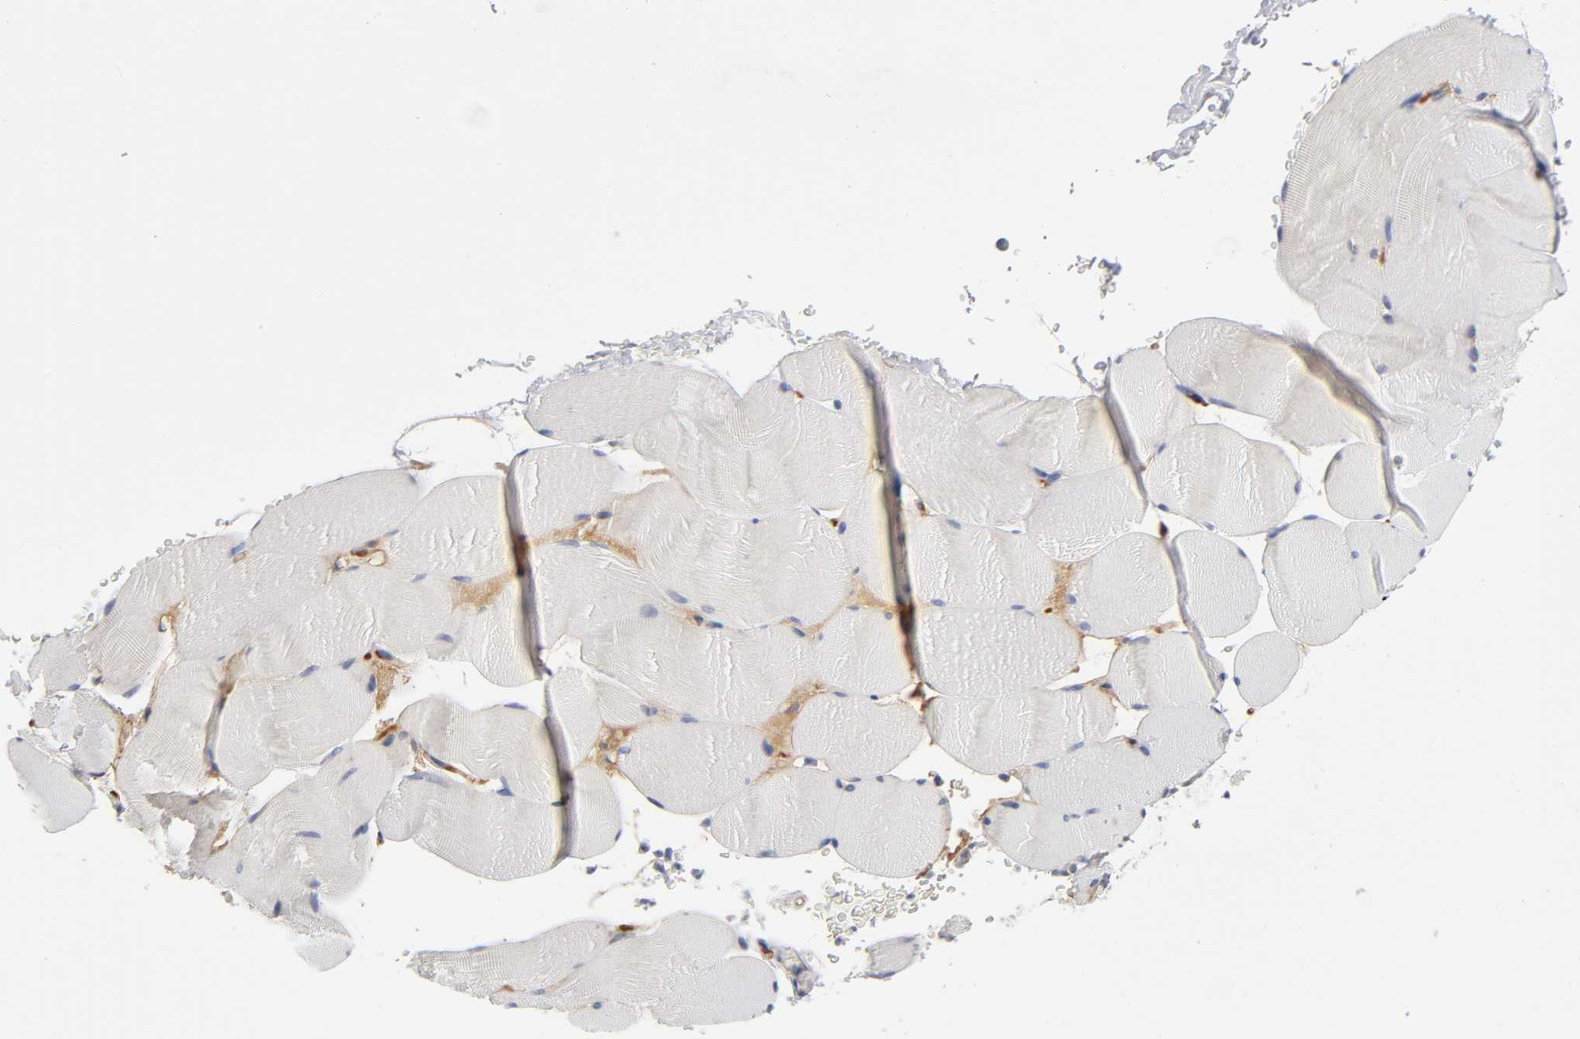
{"staining": {"intensity": "negative", "quantity": "none", "location": "none"}, "tissue": "skeletal muscle", "cell_type": "Myocytes", "image_type": "normal", "snomed": [{"axis": "morphology", "description": "Normal tissue, NOS"}, {"axis": "topography", "description": "Skeletal muscle"}], "caption": "The immunohistochemistry (IHC) photomicrograph has no significant expression in myocytes of skeletal muscle. (DAB immunohistochemistry (IHC) with hematoxylin counter stain).", "gene": "NOVA1", "patient": {"sex": "male", "age": 62}}